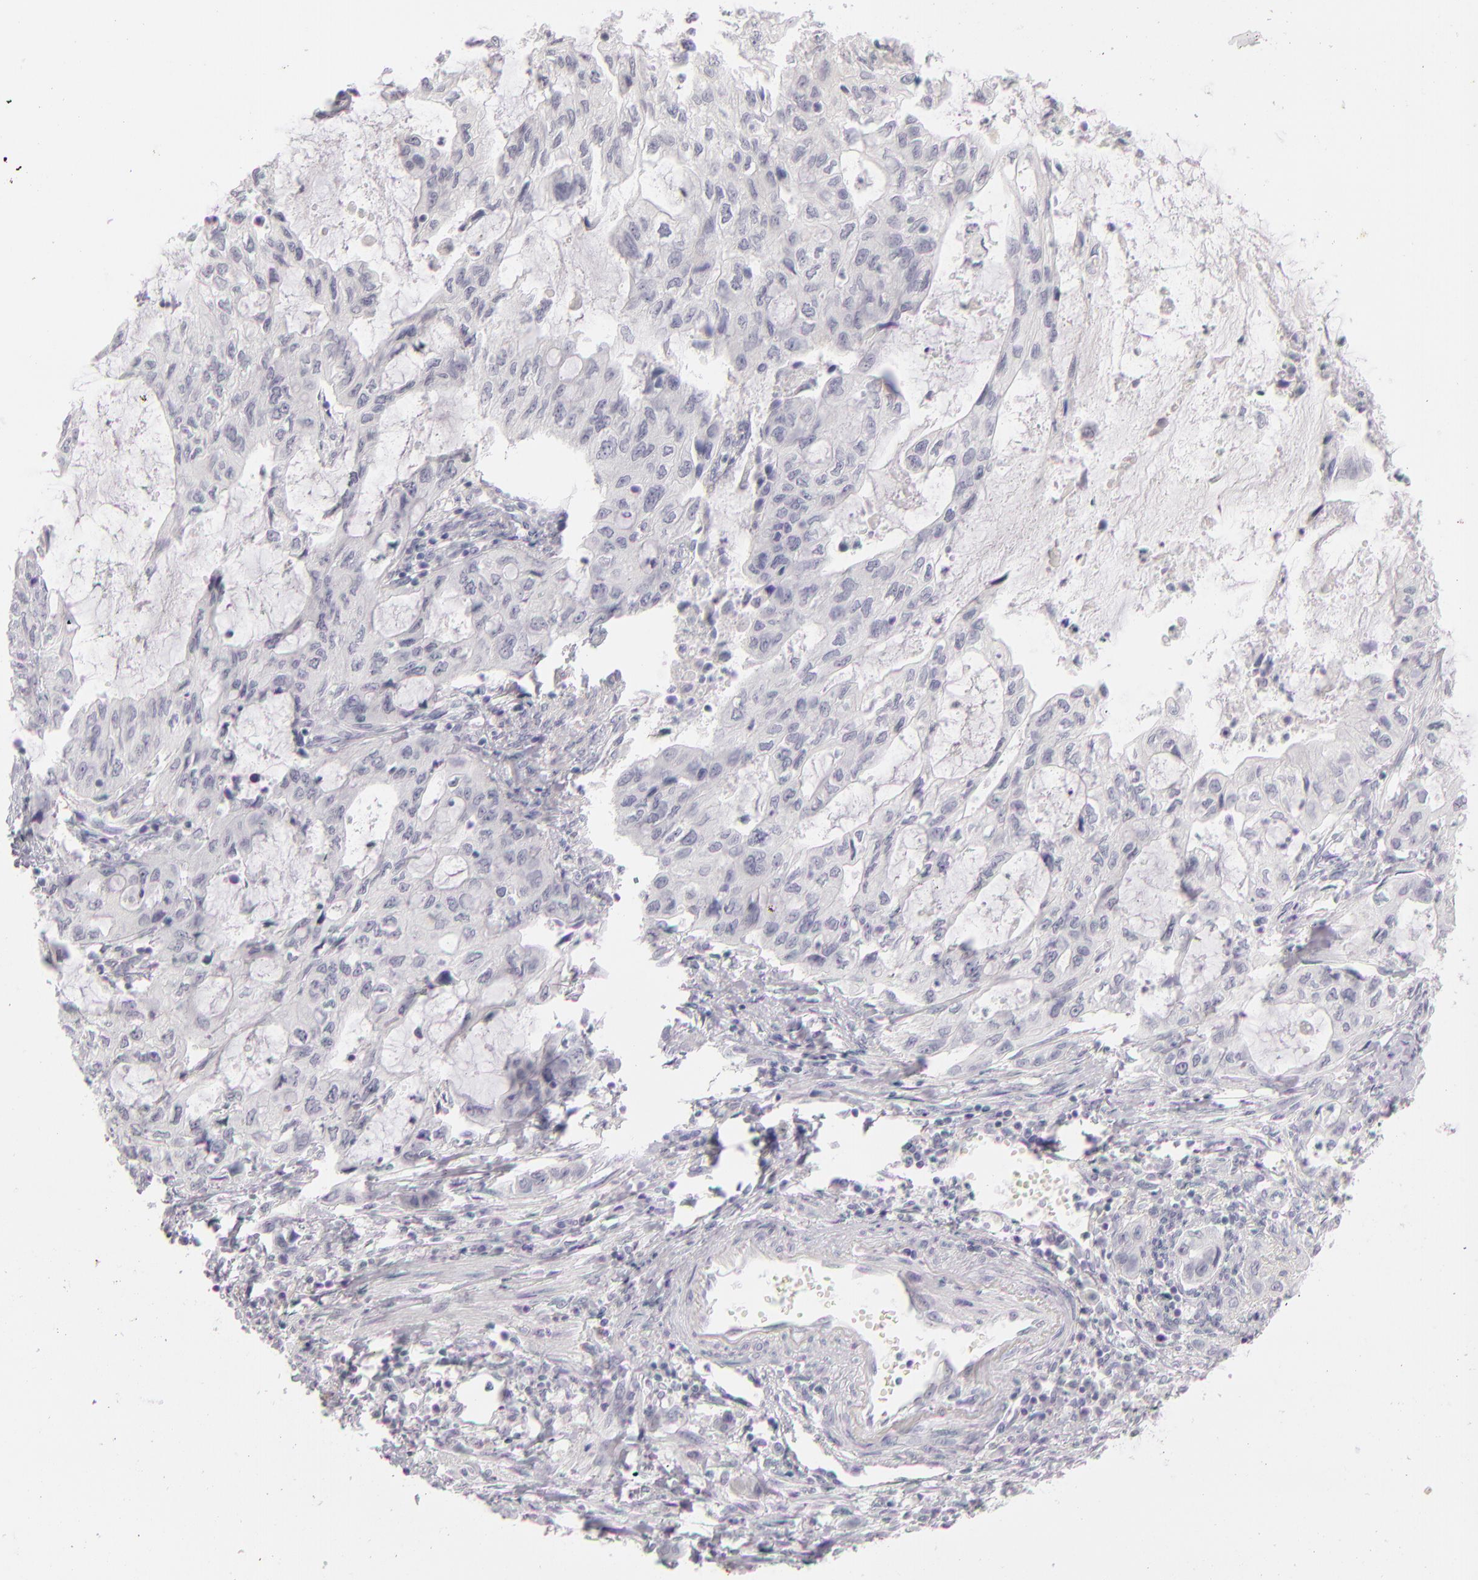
{"staining": {"intensity": "negative", "quantity": "none", "location": "none"}, "tissue": "stomach cancer", "cell_type": "Tumor cells", "image_type": "cancer", "snomed": [{"axis": "morphology", "description": "Adenocarcinoma, NOS"}, {"axis": "topography", "description": "Stomach, upper"}], "caption": "High power microscopy micrograph of an immunohistochemistry histopathology image of stomach cancer (adenocarcinoma), revealing no significant positivity in tumor cells. (Stains: DAB immunohistochemistry with hematoxylin counter stain, Microscopy: brightfield microscopy at high magnification).", "gene": "CD40", "patient": {"sex": "female", "age": 52}}